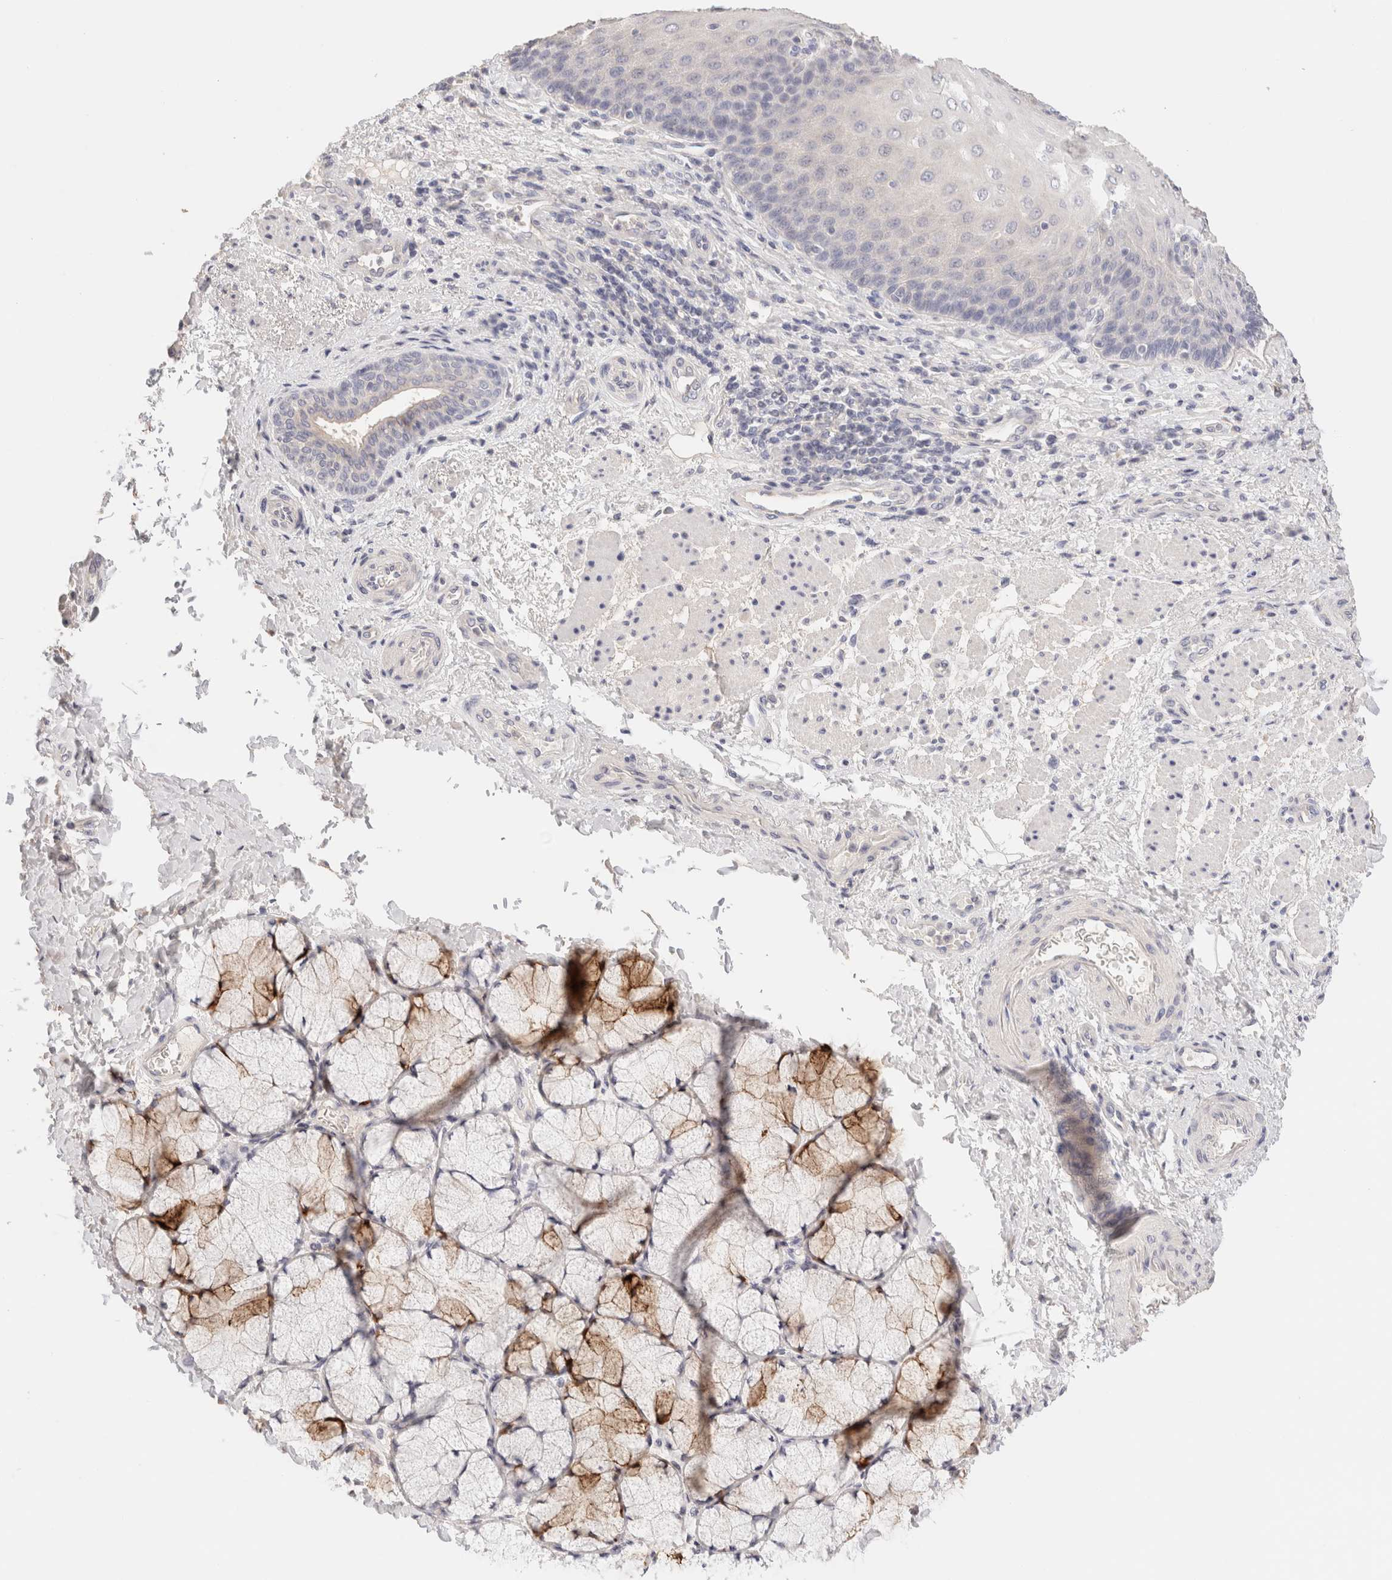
{"staining": {"intensity": "negative", "quantity": "none", "location": "none"}, "tissue": "esophagus", "cell_type": "Squamous epithelial cells", "image_type": "normal", "snomed": [{"axis": "morphology", "description": "Normal tissue, NOS"}, {"axis": "topography", "description": "Esophagus"}], "caption": "This is an IHC photomicrograph of normal esophagus. There is no positivity in squamous epithelial cells.", "gene": "SCGB2A2", "patient": {"sex": "male", "age": 54}}